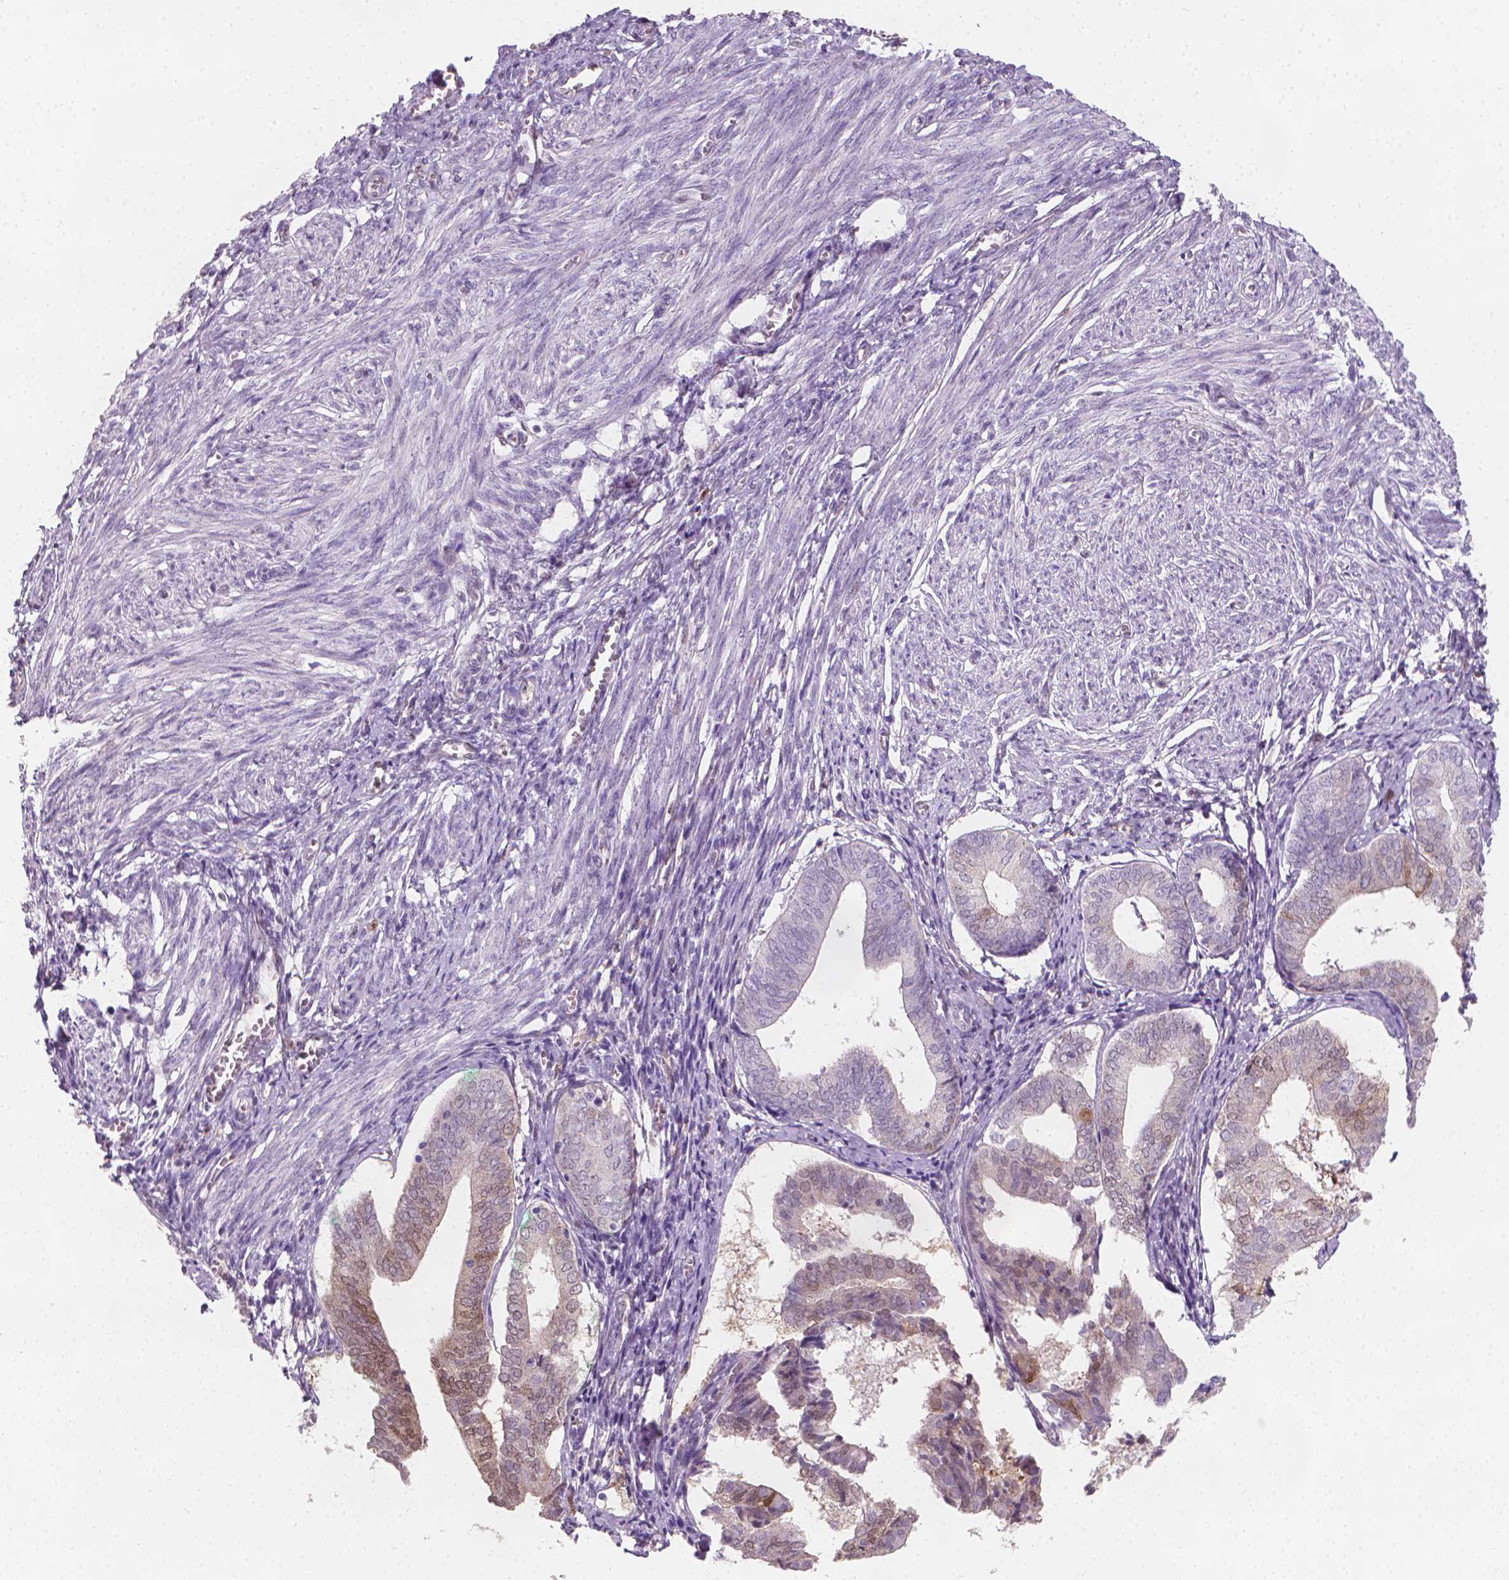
{"staining": {"intensity": "moderate", "quantity": "<25%", "location": "cytoplasmic/membranous"}, "tissue": "endometrium", "cell_type": "Cells in endometrial stroma", "image_type": "normal", "snomed": [{"axis": "morphology", "description": "Normal tissue, NOS"}, {"axis": "topography", "description": "Endometrium"}], "caption": "This histopathology image displays normal endometrium stained with IHC to label a protein in brown. The cytoplasmic/membranous of cells in endometrial stroma show moderate positivity for the protein. Nuclei are counter-stained blue.", "gene": "TNFAIP2", "patient": {"sex": "female", "age": 50}}